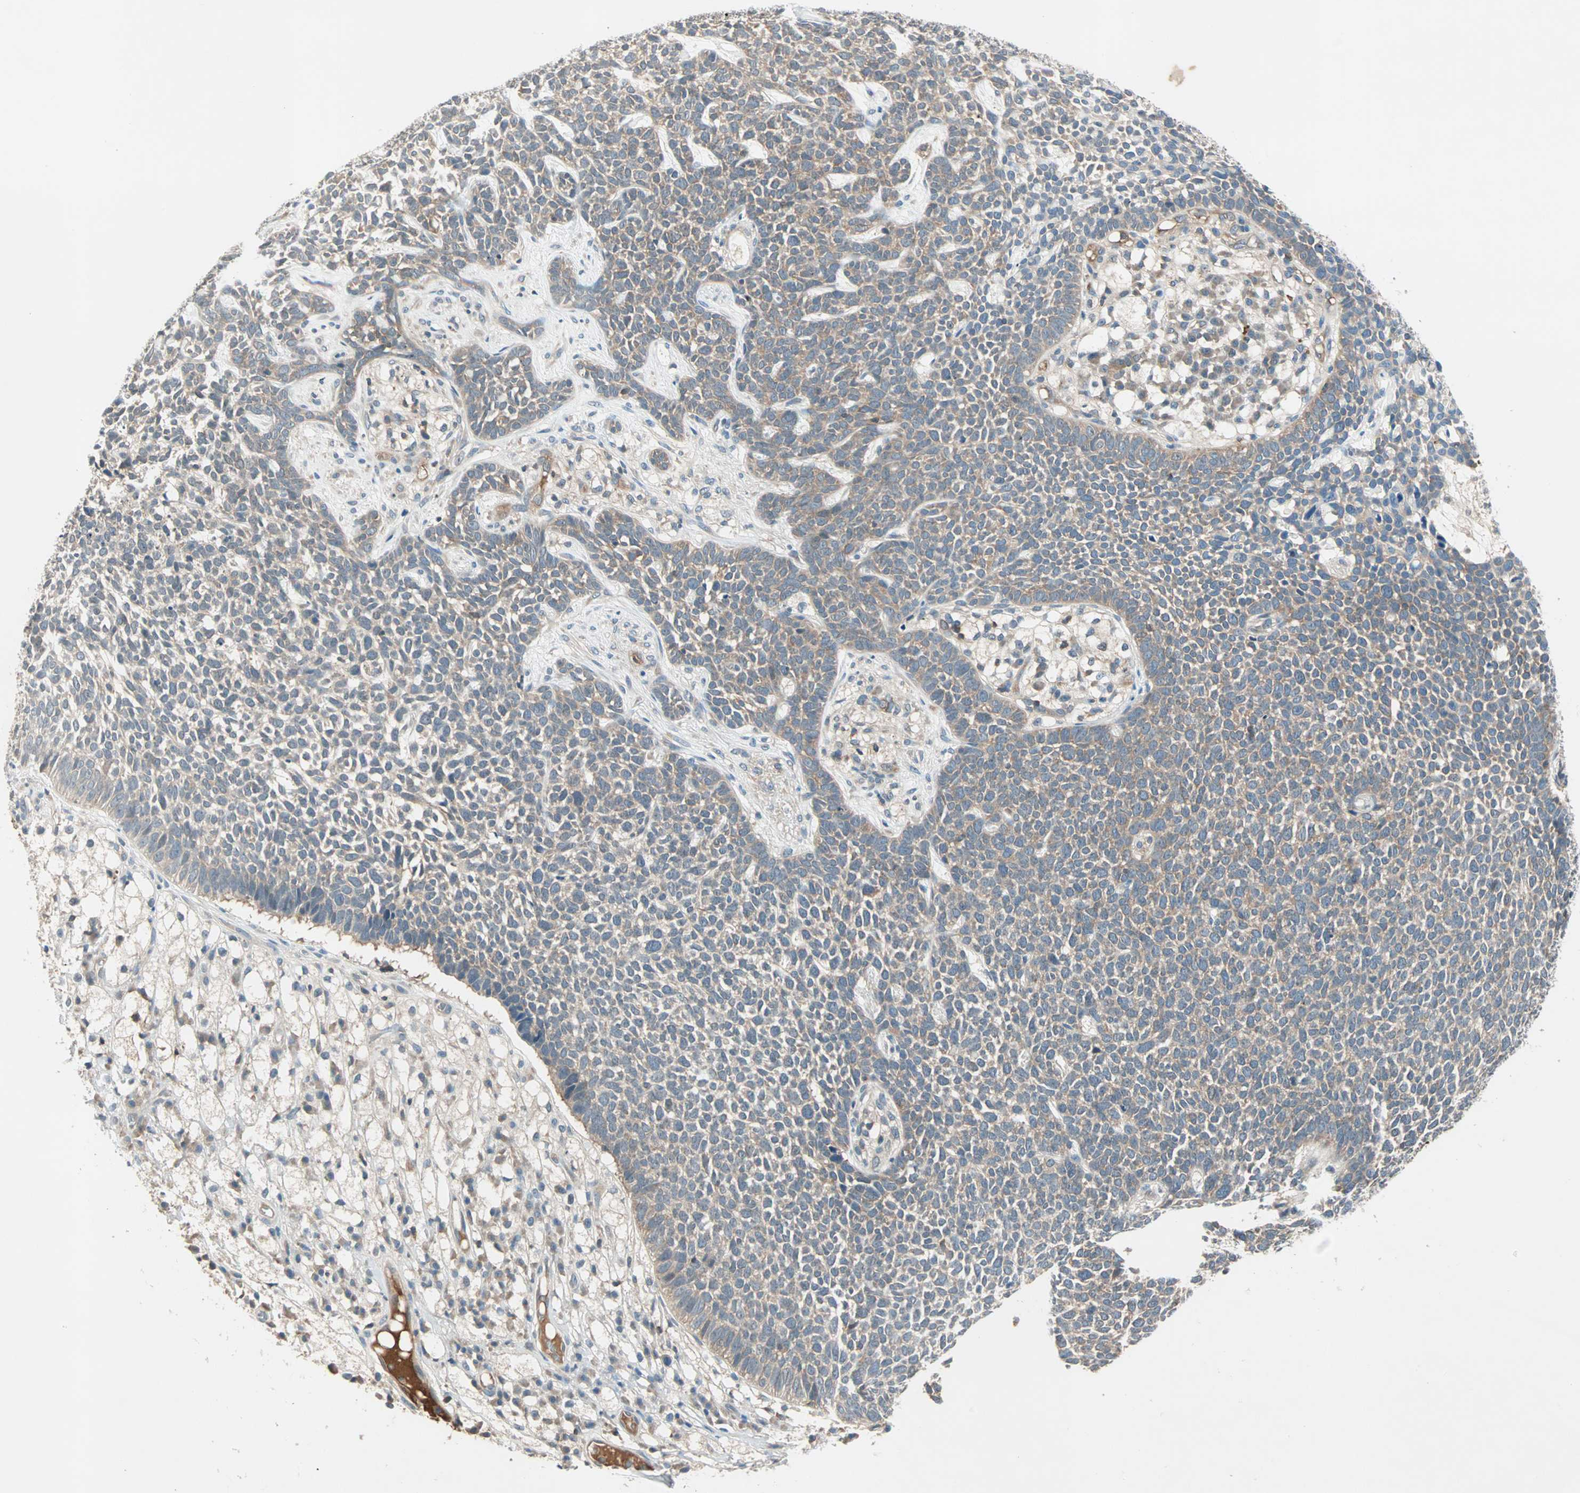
{"staining": {"intensity": "moderate", "quantity": ">75%", "location": "cytoplasmic/membranous"}, "tissue": "skin cancer", "cell_type": "Tumor cells", "image_type": "cancer", "snomed": [{"axis": "morphology", "description": "Basal cell carcinoma"}, {"axis": "topography", "description": "Skin"}], "caption": "Immunohistochemistry staining of skin cancer (basal cell carcinoma), which exhibits medium levels of moderate cytoplasmic/membranous expression in about >75% of tumor cells indicating moderate cytoplasmic/membranous protein expression. The staining was performed using DAB (3,3'-diaminobenzidine) (brown) for protein detection and nuclei were counterstained in hematoxylin (blue).", "gene": "TEC", "patient": {"sex": "female", "age": 84}}